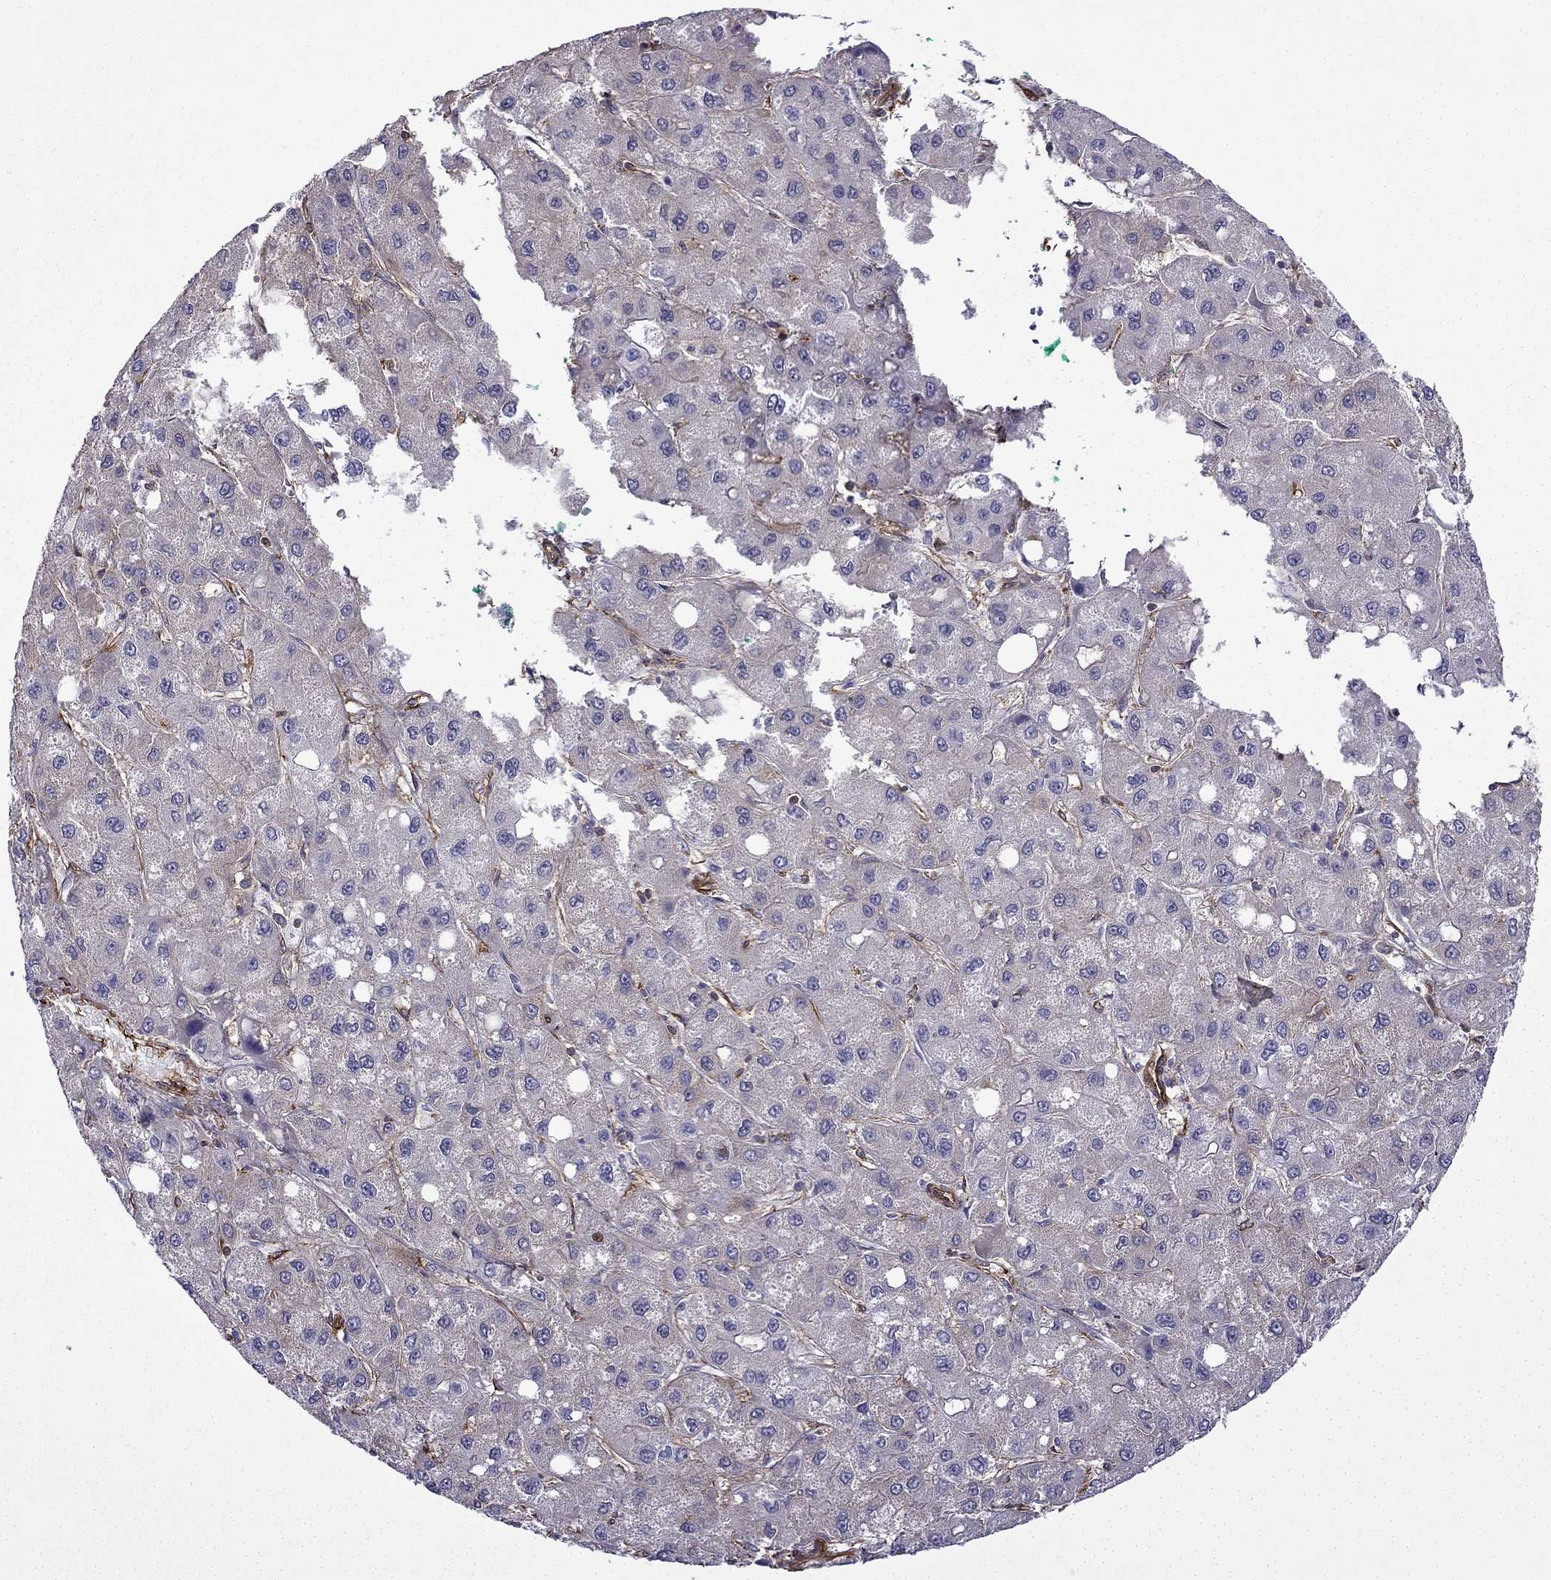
{"staining": {"intensity": "negative", "quantity": "none", "location": "none"}, "tissue": "liver cancer", "cell_type": "Tumor cells", "image_type": "cancer", "snomed": [{"axis": "morphology", "description": "Carcinoma, Hepatocellular, NOS"}, {"axis": "topography", "description": "Liver"}], "caption": "IHC image of hepatocellular carcinoma (liver) stained for a protein (brown), which displays no positivity in tumor cells.", "gene": "MAP4", "patient": {"sex": "male", "age": 73}}